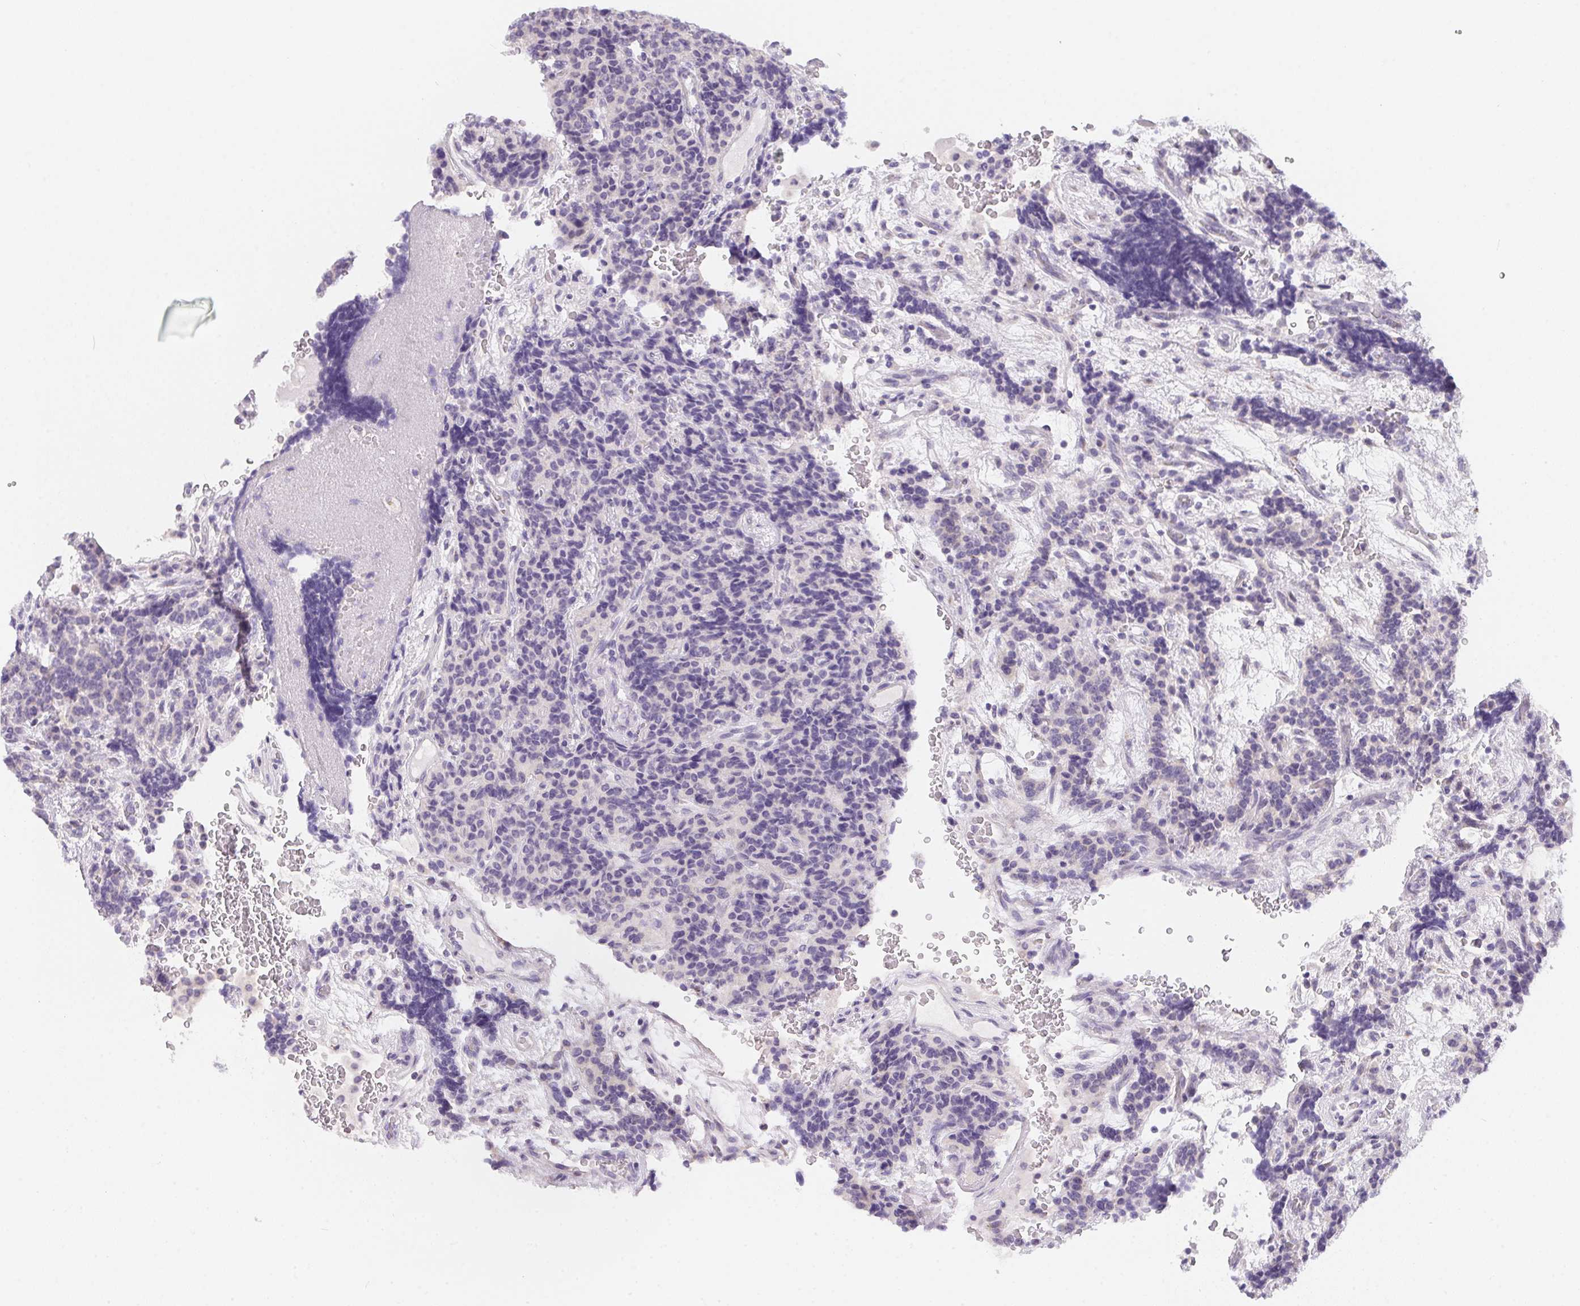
{"staining": {"intensity": "negative", "quantity": "none", "location": "none"}, "tissue": "carcinoid", "cell_type": "Tumor cells", "image_type": "cancer", "snomed": [{"axis": "morphology", "description": "Carcinoid, malignant, NOS"}, {"axis": "topography", "description": "Pancreas"}], "caption": "DAB immunohistochemical staining of carcinoid (malignant) shows no significant positivity in tumor cells.", "gene": "MAP1A", "patient": {"sex": "male", "age": 36}}